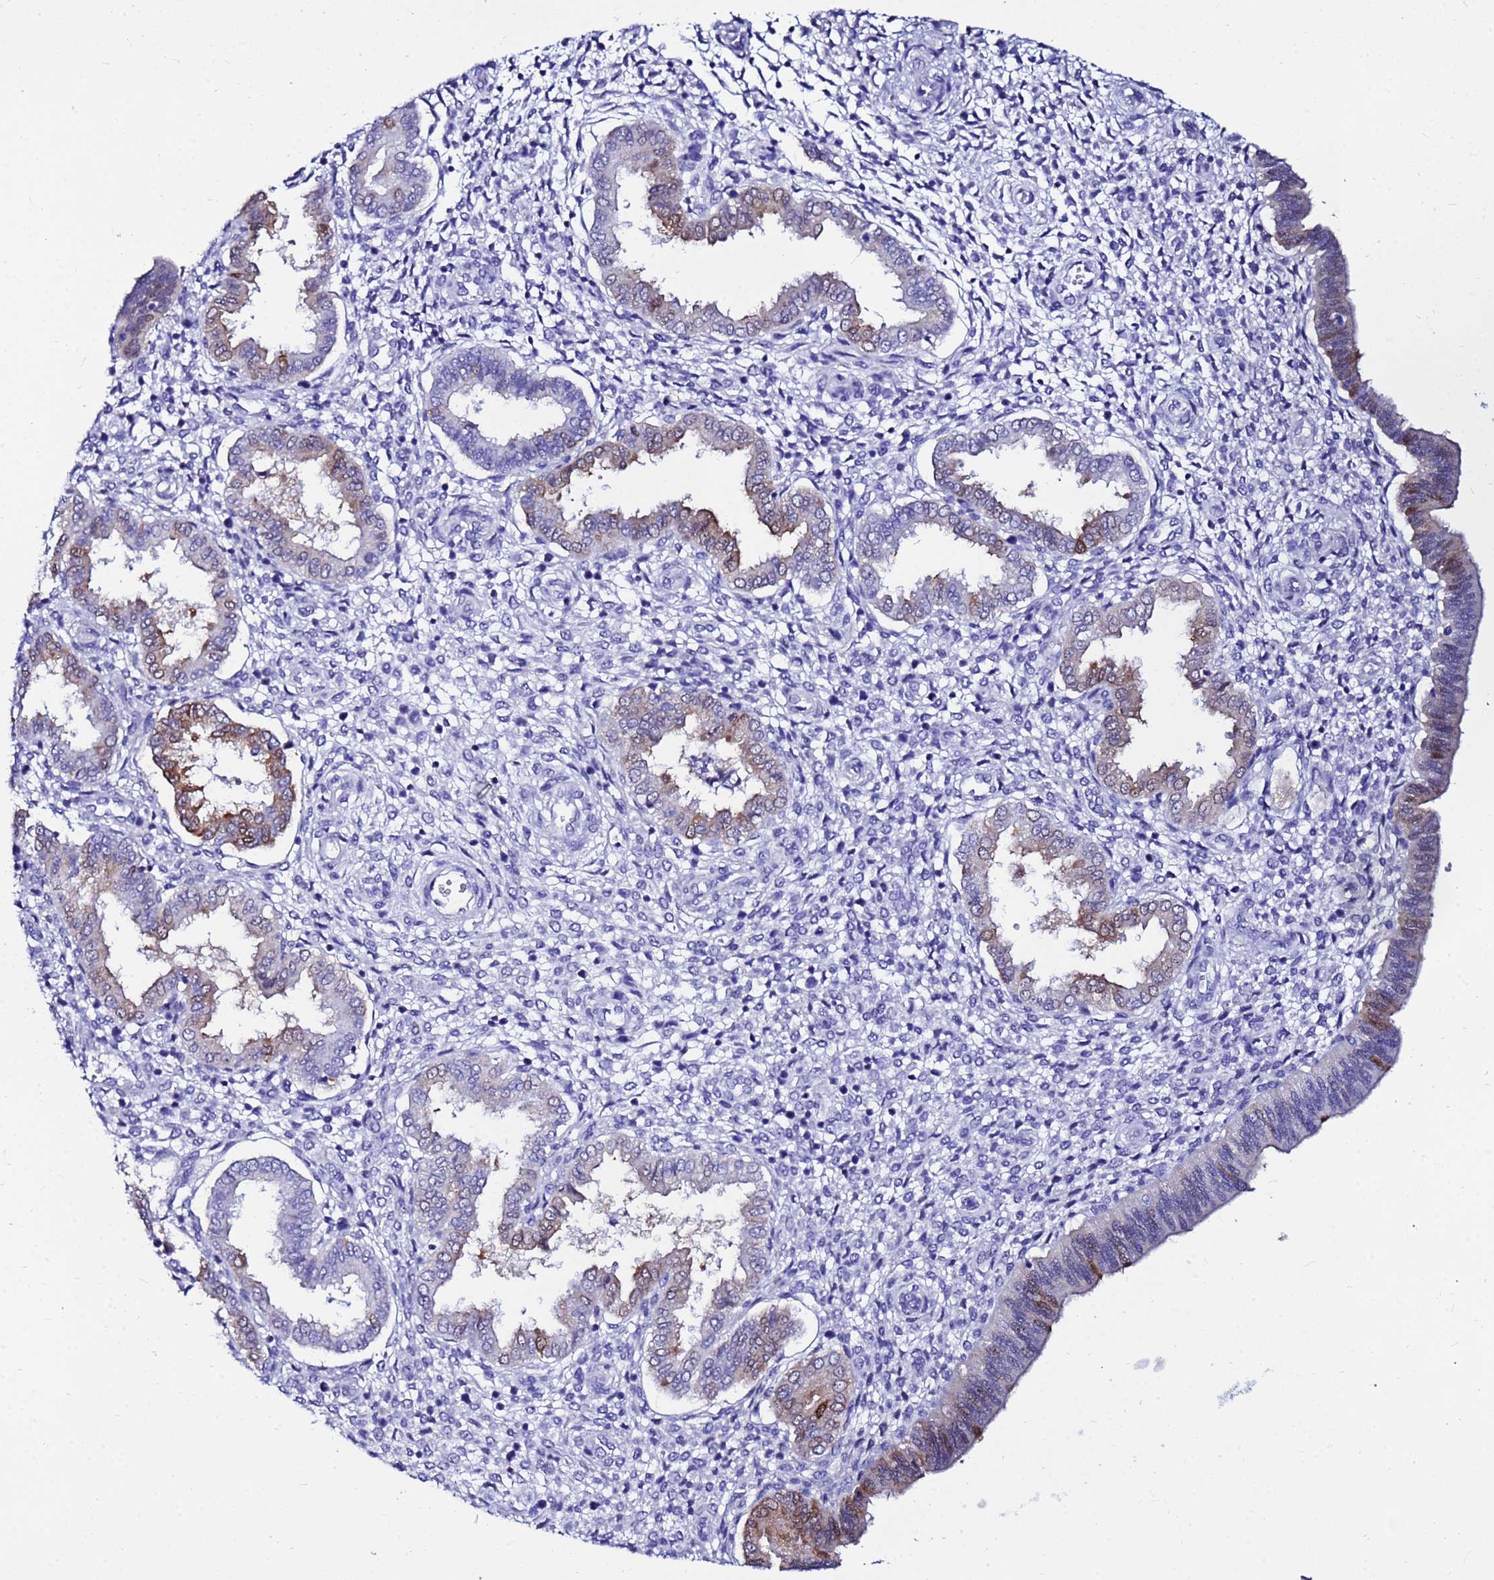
{"staining": {"intensity": "negative", "quantity": "none", "location": "none"}, "tissue": "endometrium", "cell_type": "Cells in endometrial stroma", "image_type": "normal", "snomed": [{"axis": "morphology", "description": "Normal tissue, NOS"}, {"axis": "topography", "description": "Endometrium"}], "caption": "Immunohistochemical staining of normal human endometrium exhibits no significant expression in cells in endometrial stroma.", "gene": "PPP1R14C", "patient": {"sex": "female", "age": 24}}